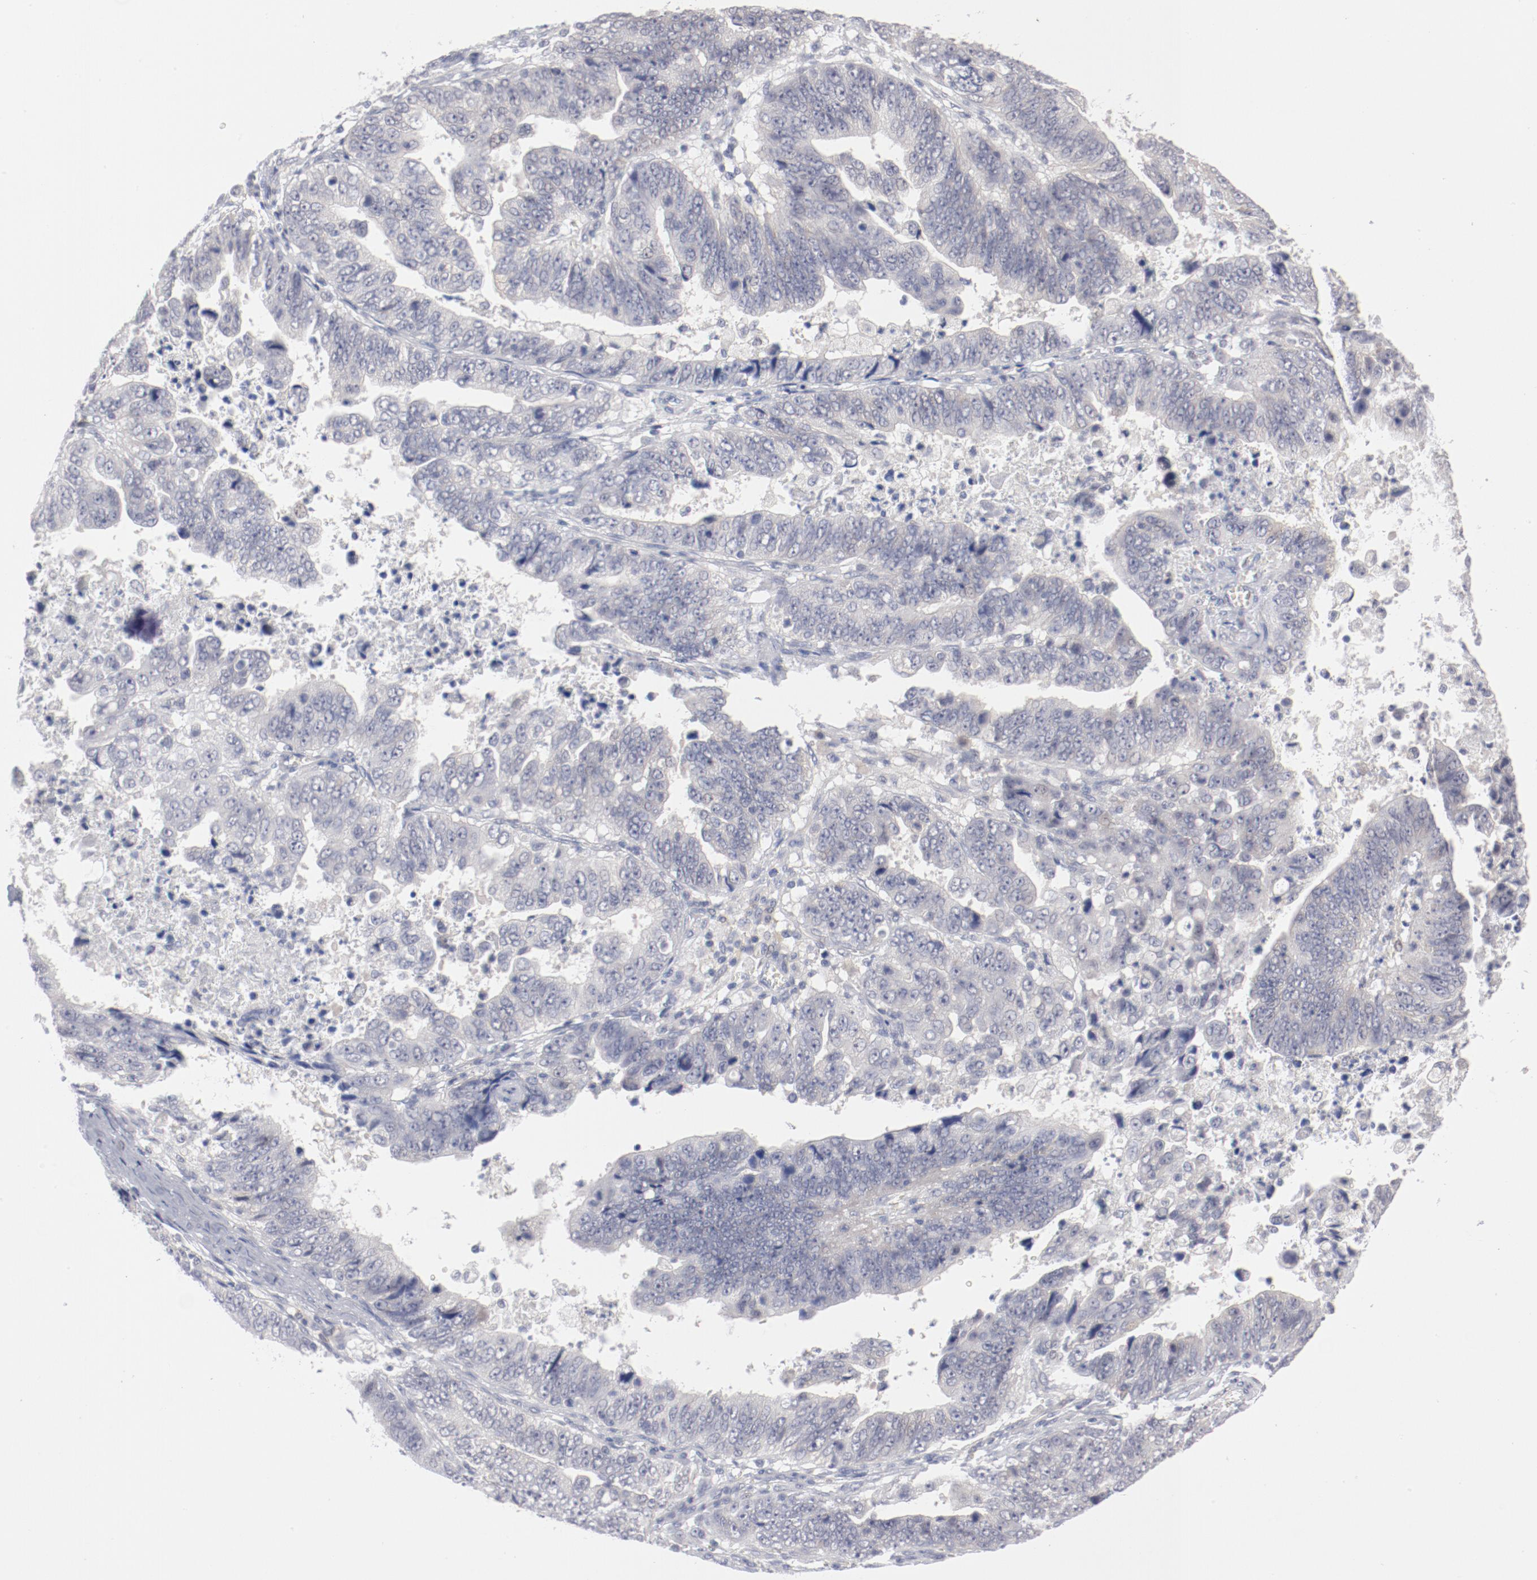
{"staining": {"intensity": "negative", "quantity": "none", "location": "none"}, "tissue": "stomach cancer", "cell_type": "Tumor cells", "image_type": "cancer", "snomed": [{"axis": "morphology", "description": "Adenocarcinoma, NOS"}, {"axis": "topography", "description": "Stomach, upper"}], "caption": "High magnification brightfield microscopy of adenocarcinoma (stomach) stained with DAB (brown) and counterstained with hematoxylin (blue): tumor cells show no significant positivity.", "gene": "SH3BGR", "patient": {"sex": "female", "age": 50}}